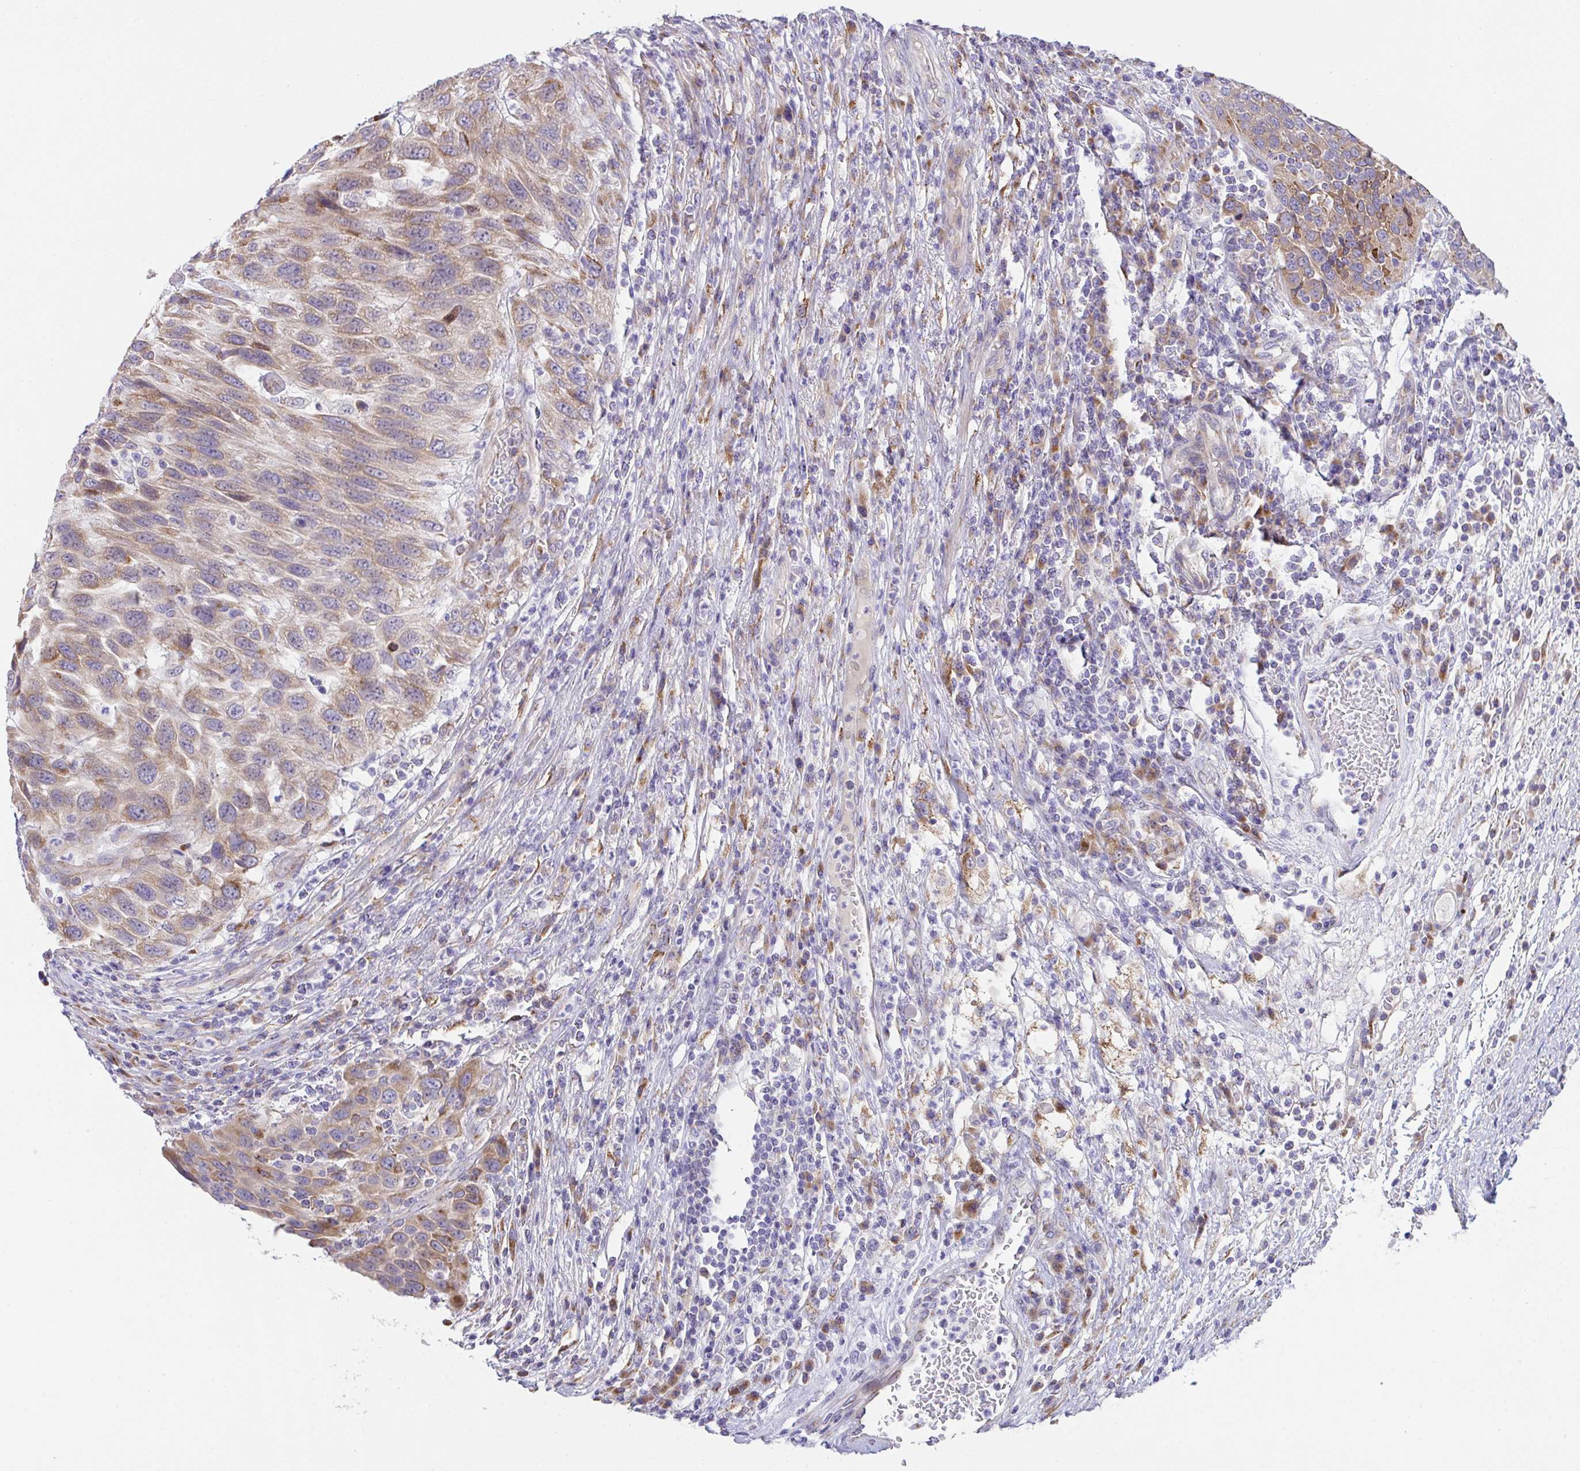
{"staining": {"intensity": "moderate", "quantity": ">75%", "location": "cytoplasmic/membranous"}, "tissue": "urothelial cancer", "cell_type": "Tumor cells", "image_type": "cancer", "snomed": [{"axis": "morphology", "description": "Urothelial carcinoma, High grade"}, {"axis": "topography", "description": "Urinary bladder"}], "caption": "Urothelial carcinoma (high-grade) stained with immunohistochemistry (IHC) displays moderate cytoplasmic/membranous positivity in approximately >75% of tumor cells.", "gene": "MIA3", "patient": {"sex": "female", "age": 70}}